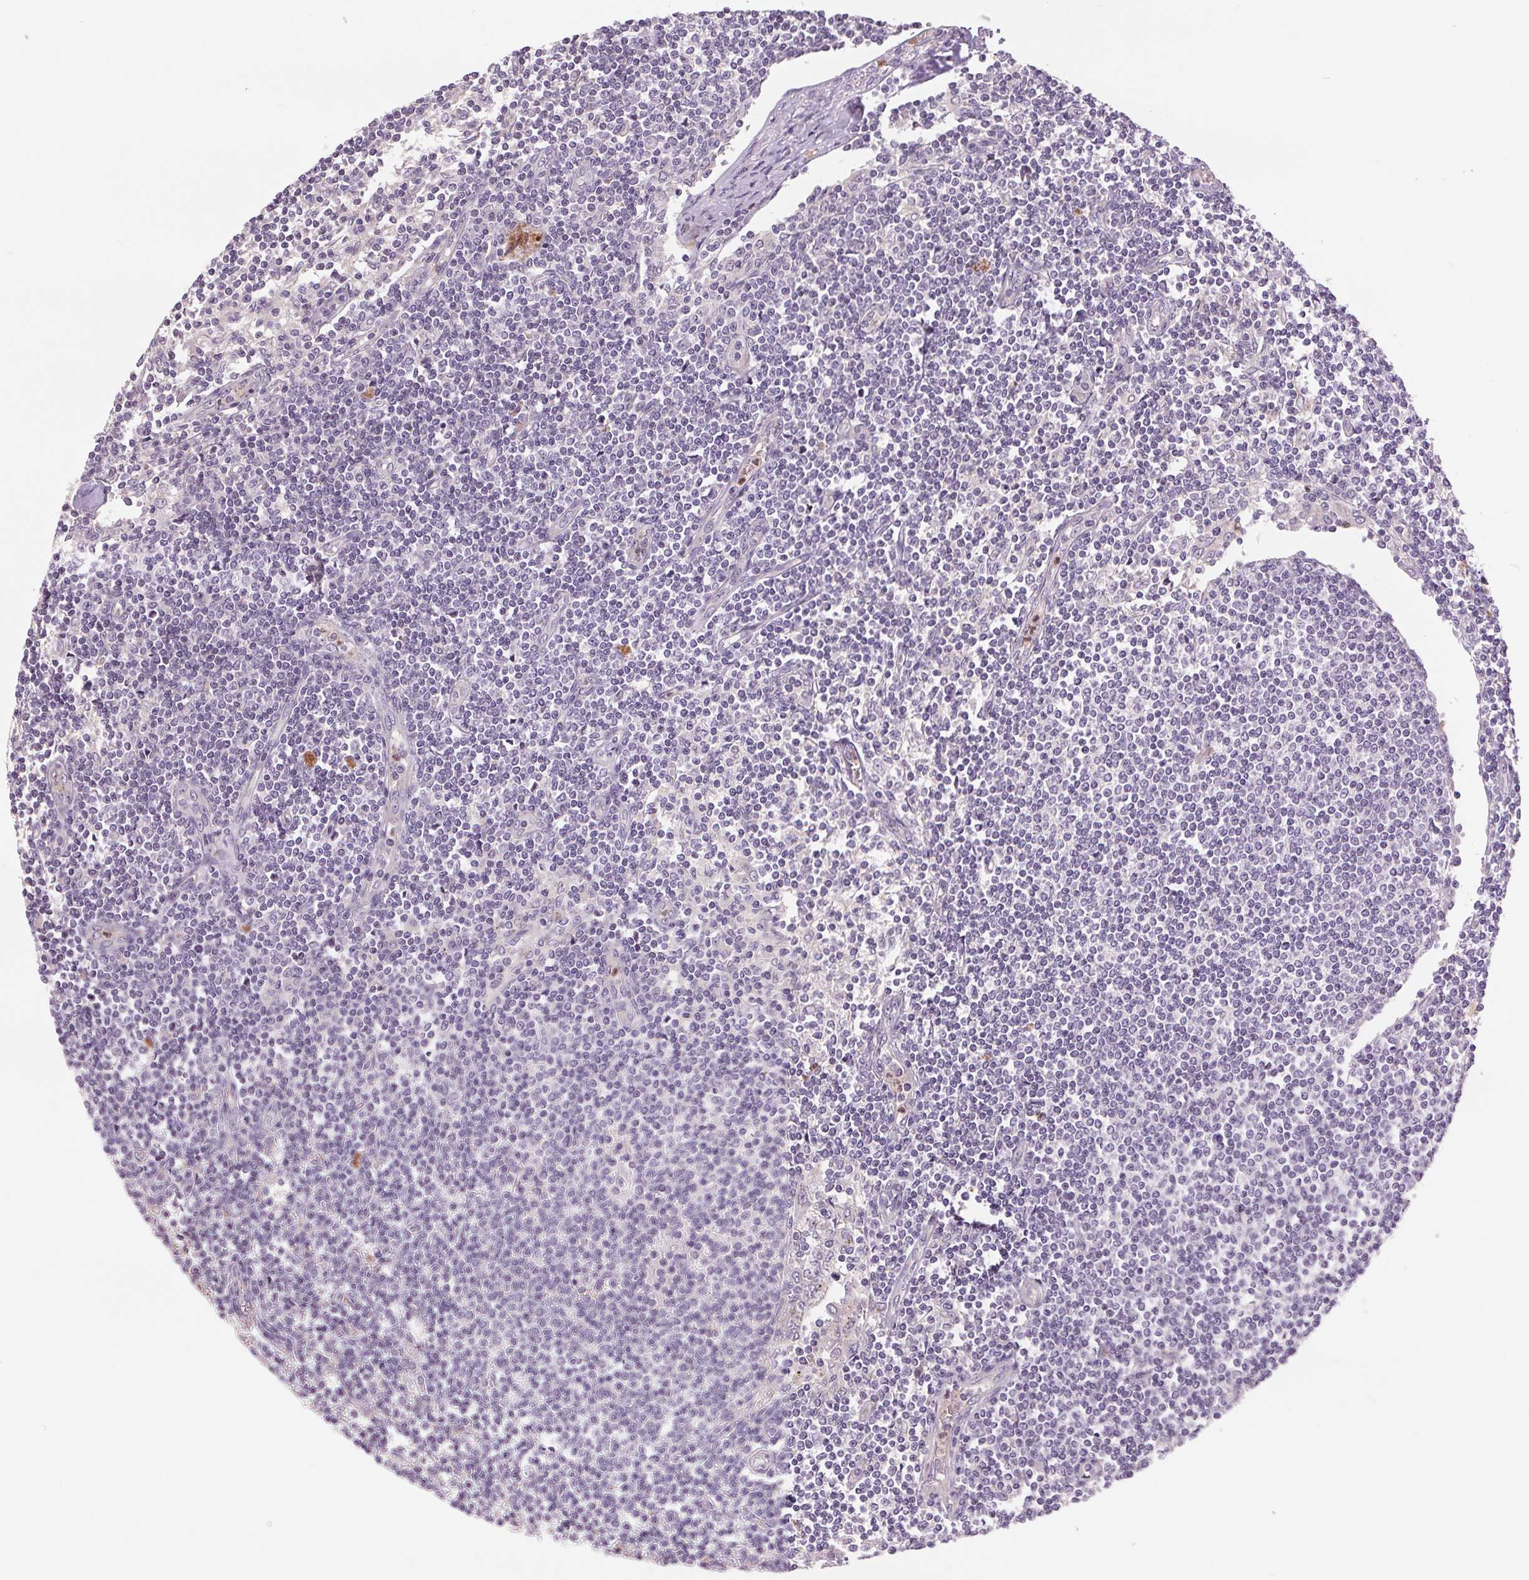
{"staining": {"intensity": "negative", "quantity": "none", "location": "none"}, "tissue": "lymph node", "cell_type": "Germinal center cells", "image_type": "normal", "snomed": [{"axis": "morphology", "description": "Normal tissue, NOS"}, {"axis": "topography", "description": "Lymph node"}], "caption": "An immunohistochemistry histopathology image of normal lymph node is shown. There is no staining in germinal center cells of lymph node. (DAB immunohistochemistry, high magnification).", "gene": "RANBP3L", "patient": {"sex": "female", "age": 69}}